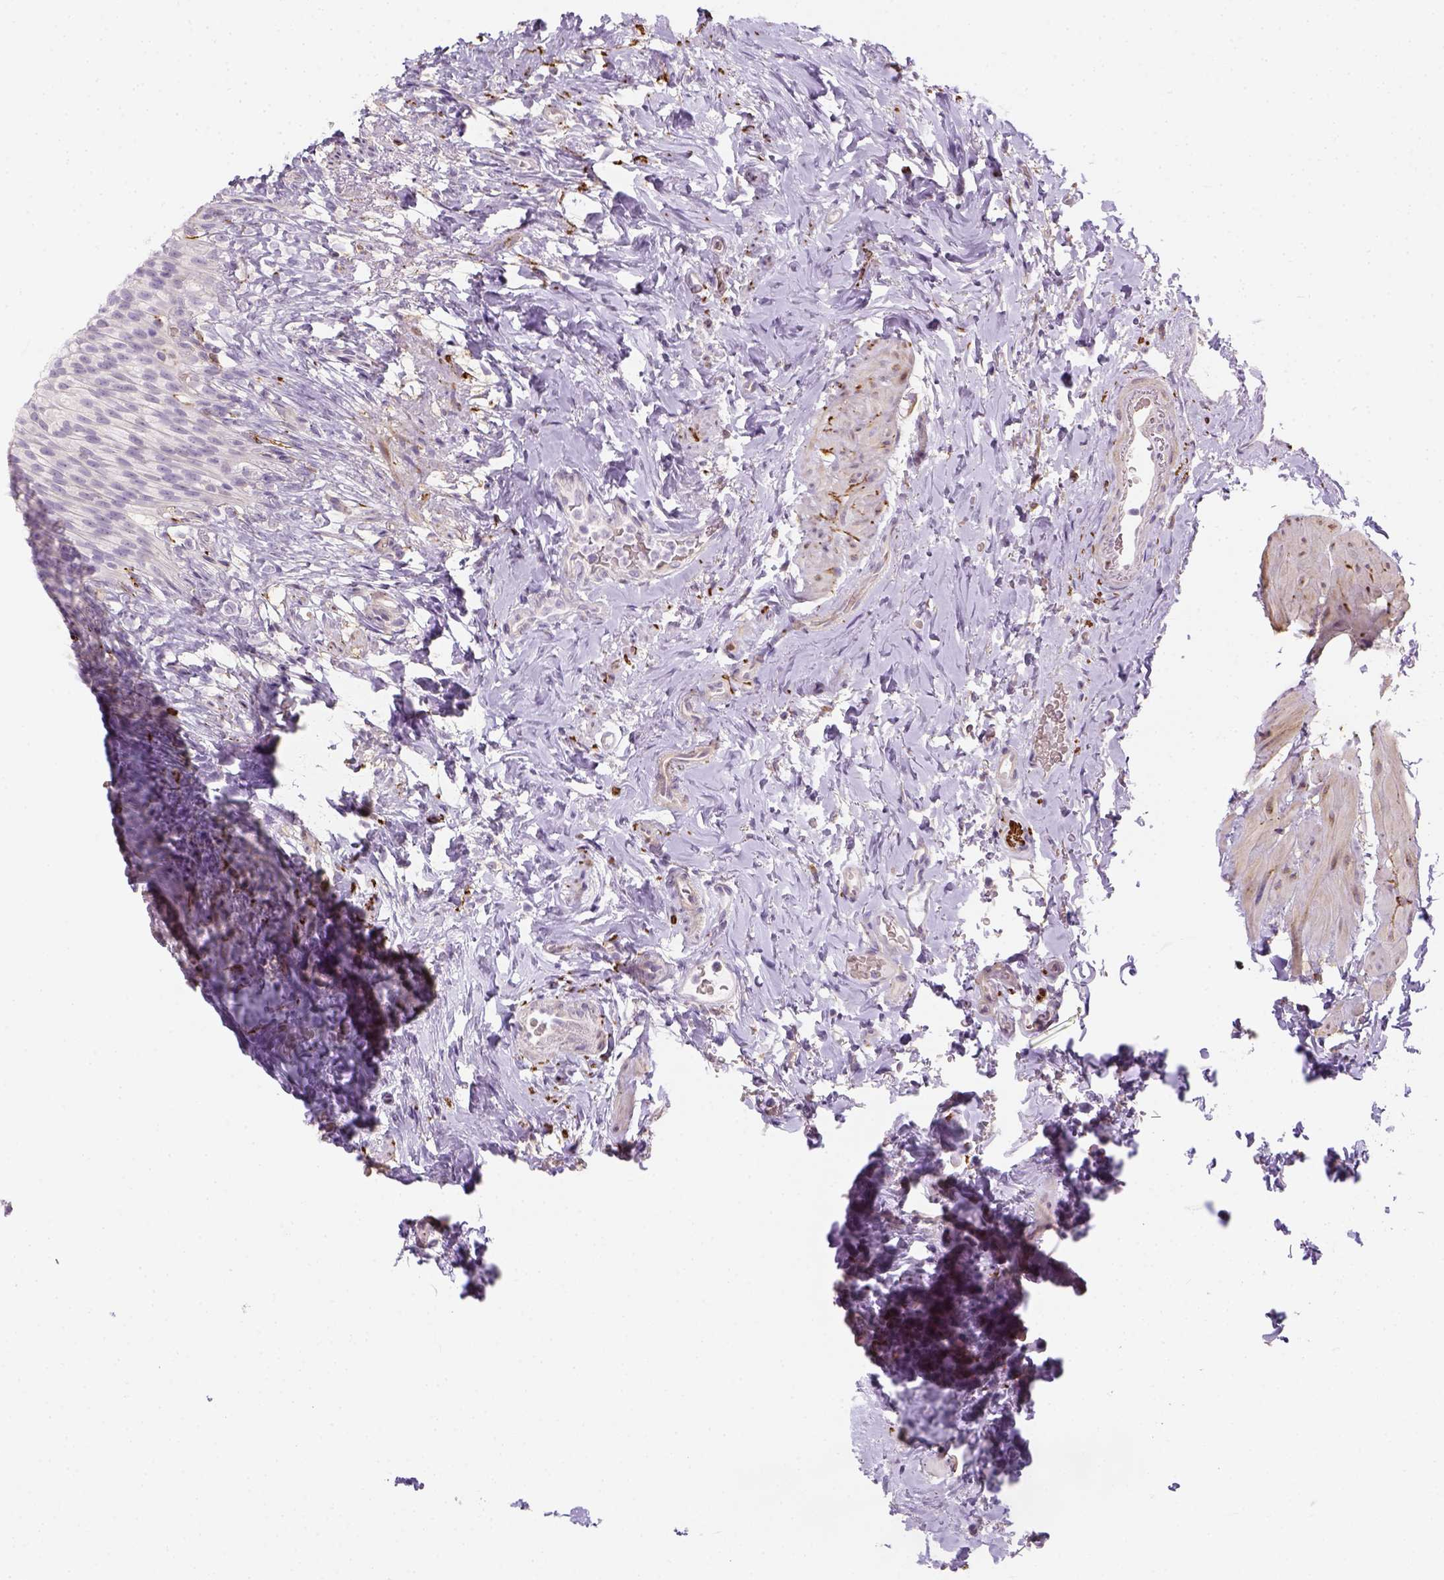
{"staining": {"intensity": "negative", "quantity": "none", "location": "none"}, "tissue": "urinary bladder", "cell_type": "Urothelial cells", "image_type": "normal", "snomed": [{"axis": "morphology", "description": "Normal tissue, NOS"}, {"axis": "topography", "description": "Urinary bladder"}, {"axis": "topography", "description": "Prostate"}], "caption": "A high-resolution photomicrograph shows immunohistochemistry staining of normal urinary bladder, which displays no significant expression in urothelial cells. (DAB IHC, high magnification).", "gene": "CACNB1", "patient": {"sex": "male", "age": 76}}